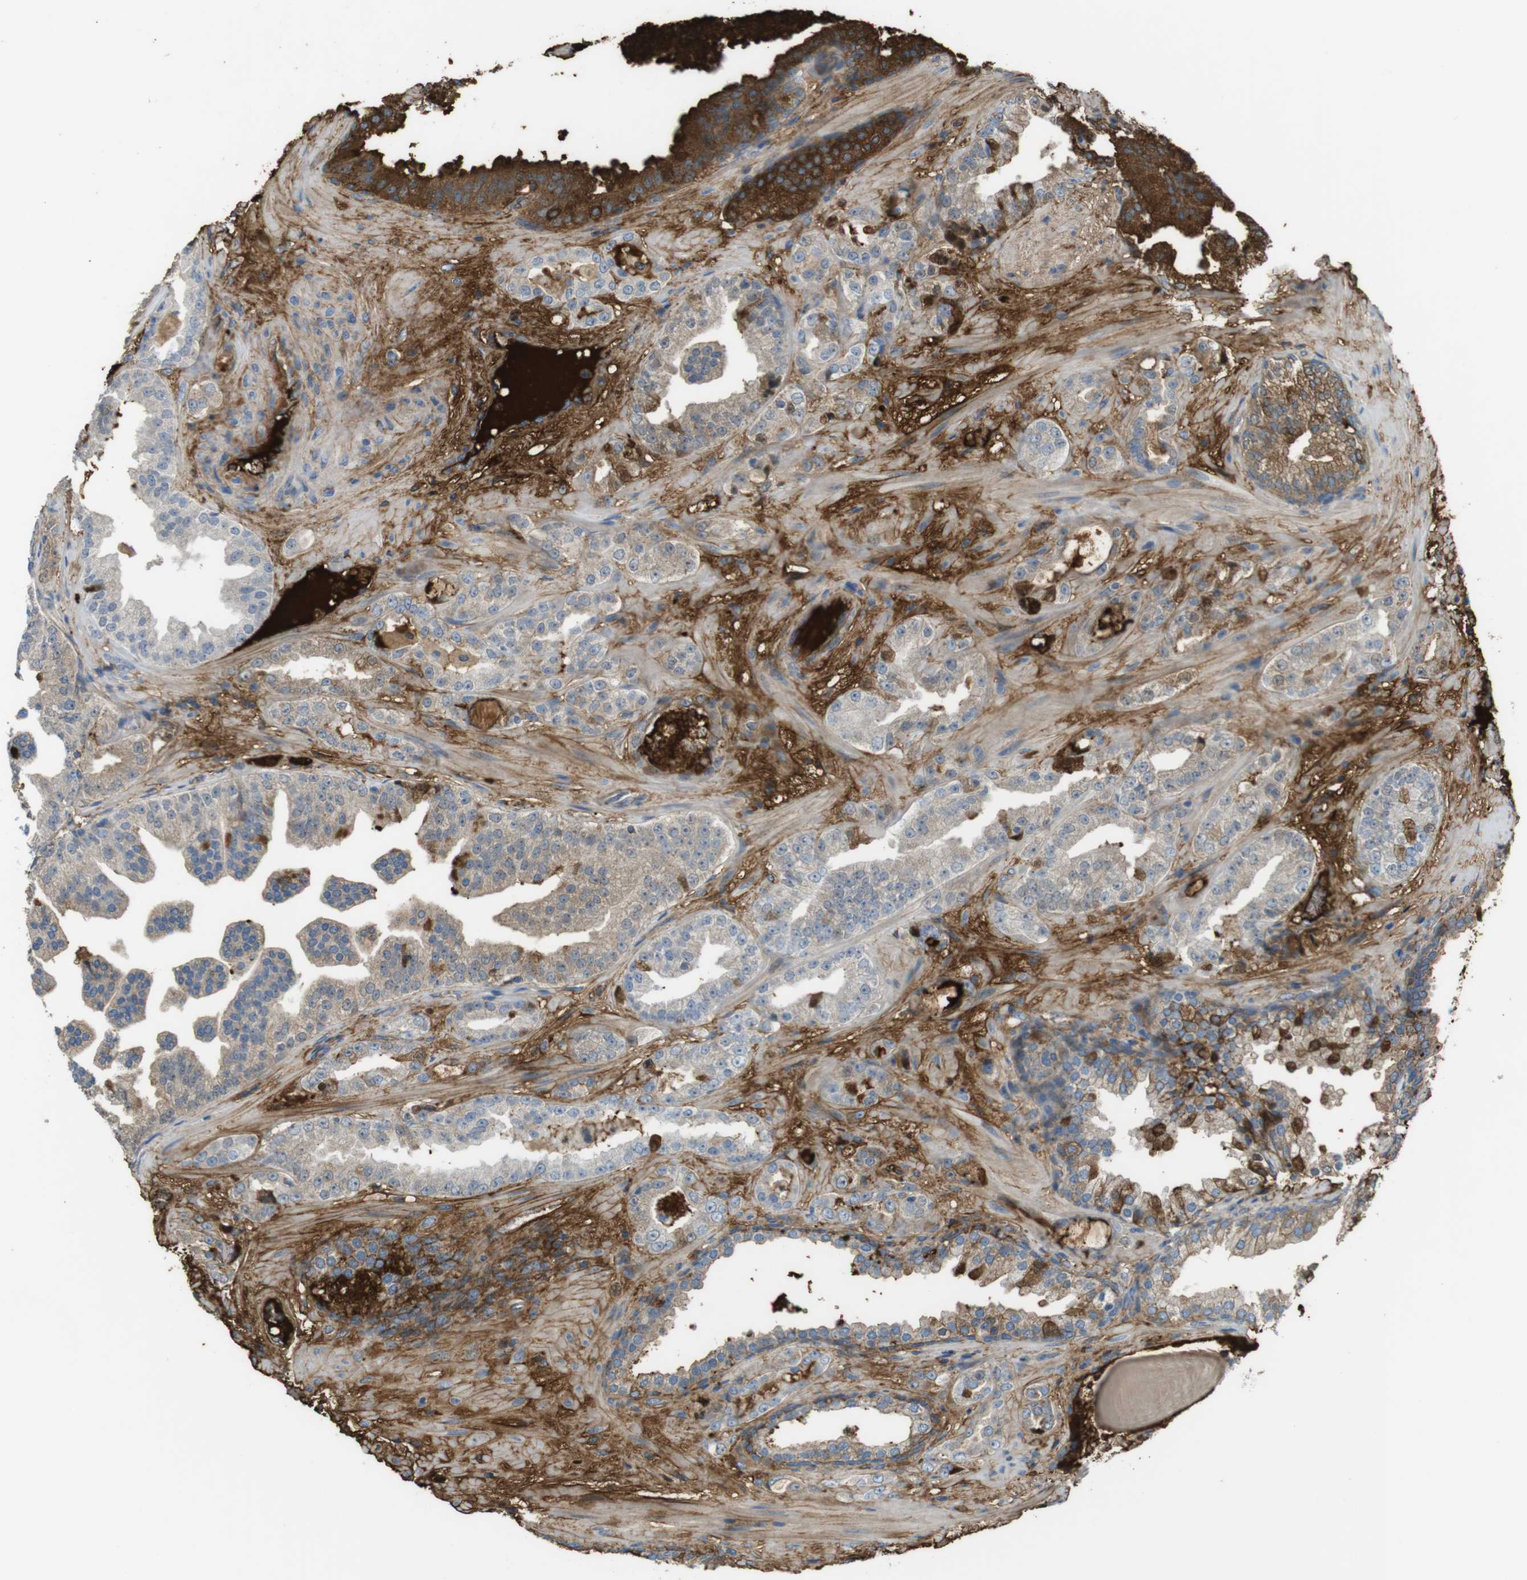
{"staining": {"intensity": "strong", "quantity": "<25%", "location": "cytoplasmic/membranous"}, "tissue": "prostate cancer", "cell_type": "Tumor cells", "image_type": "cancer", "snomed": [{"axis": "morphology", "description": "Adenocarcinoma, High grade"}, {"axis": "topography", "description": "Prostate"}], "caption": "High-magnification brightfield microscopy of prostate cancer (adenocarcinoma (high-grade)) stained with DAB (brown) and counterstained with hematoxylin (blue). tumor cells exhibit strong cytoplasmic/membranous positivity is seen in approximately<25% of cells. (IHC, brightfield microscopy, high magnification).", "gene": "LTBP4", "patient": {"sex": "male", "age": 65}}